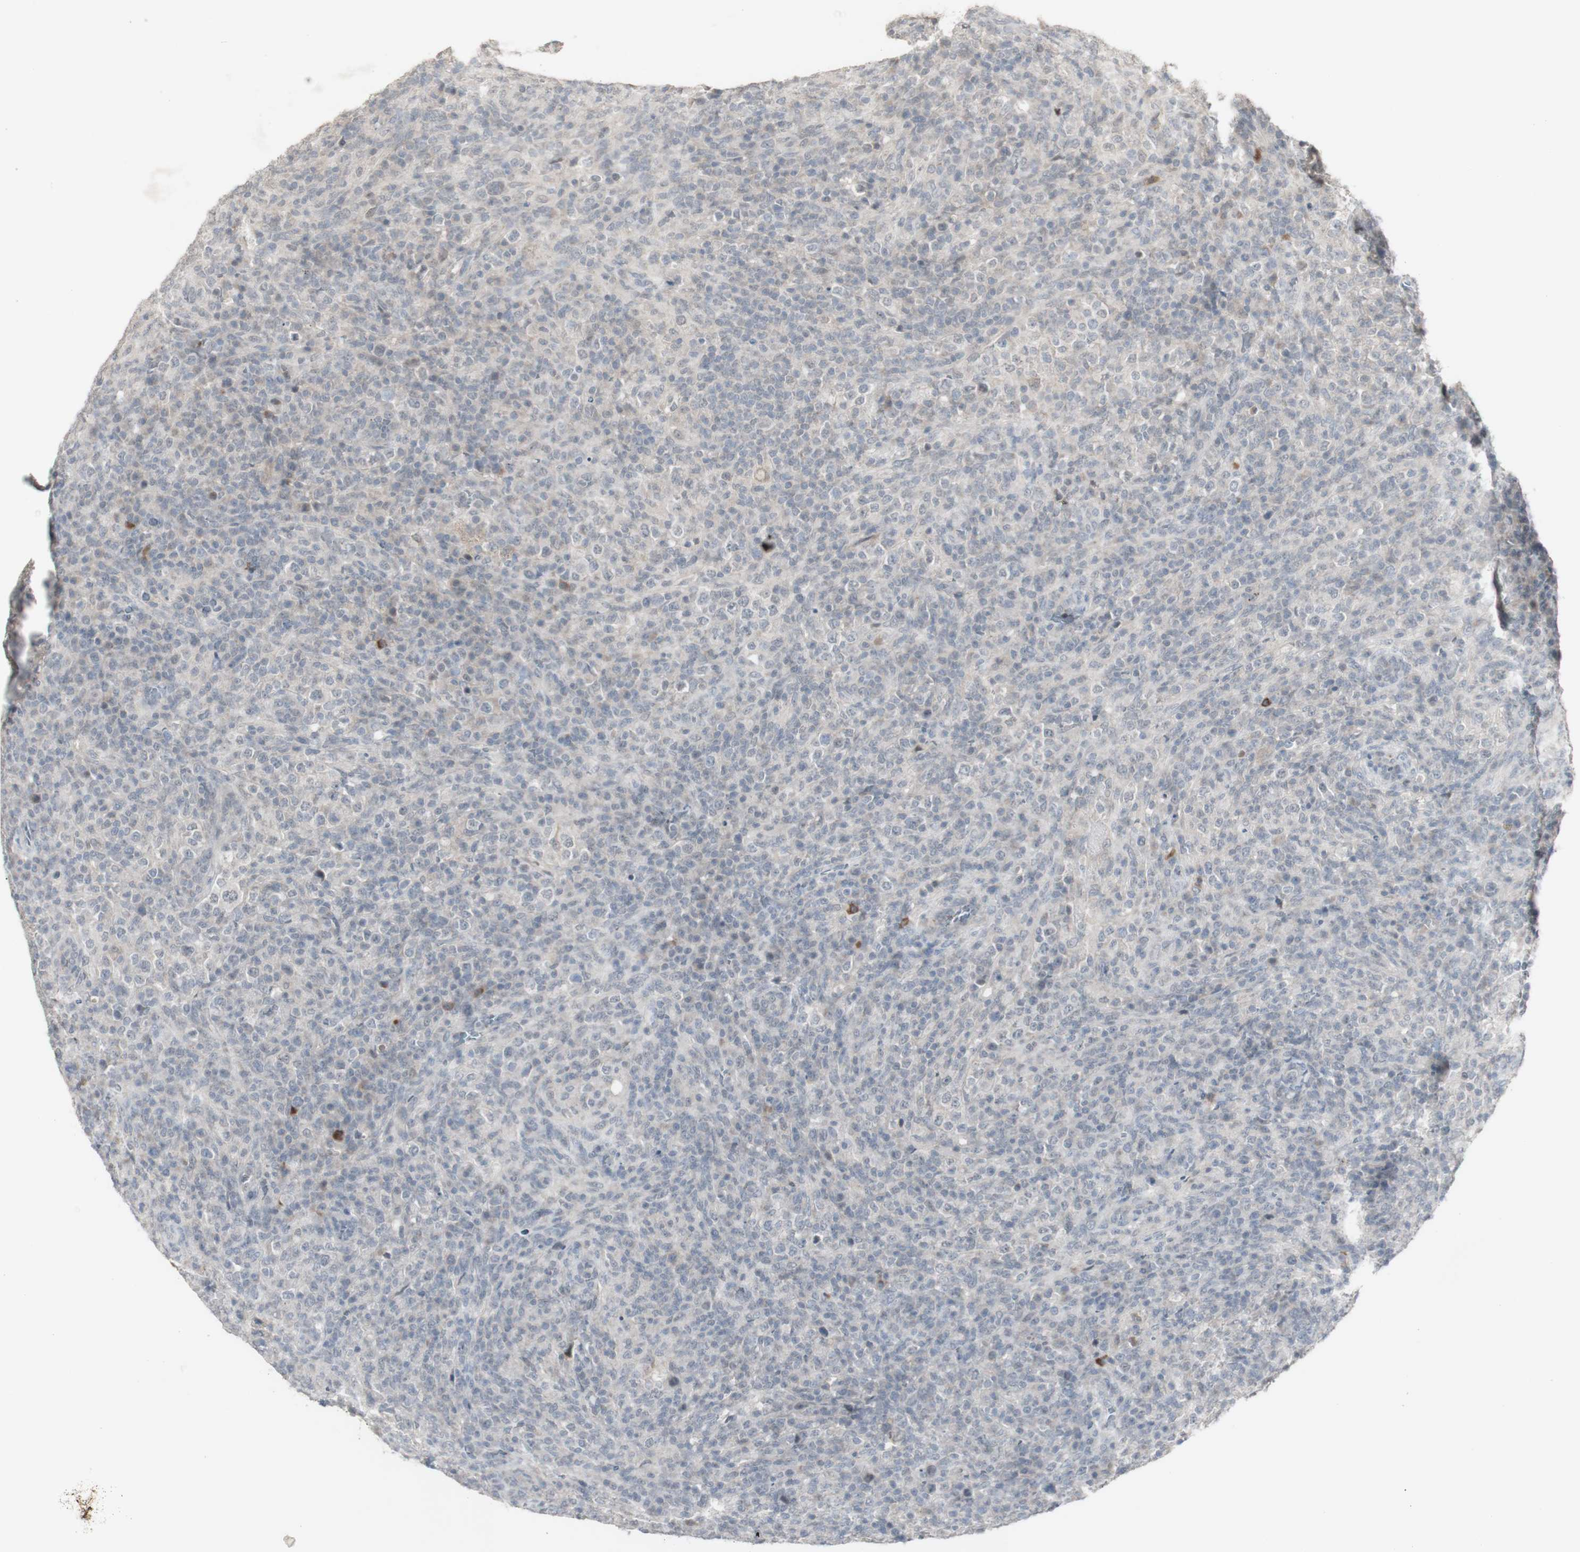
{"staining": {"intensity": "negative", "quantity": "none", "location": "none"}, "tissue": "lymphoma", "cell_type": "Tumor cells", "image_type": "cancer", "snomed": [{"axis": "morphology", "description": "Malignant lymphoma, non-Hodgkin's type, High grade"}, {"axis": "topography", "description": "Lymph node"}], "caption": "High power microscopy photomicrograph of an immunohistochemistry (IHC) micrograph of malignant lymphoma, non-Hodgkin's type (high-grade), revealing no significant staining in tumor cells. (Brightfield microscopy of DAB immunohistochemistry at high magnification).", "gene": "C1orf116", "patient": {"sex": "female", "age": 76}}